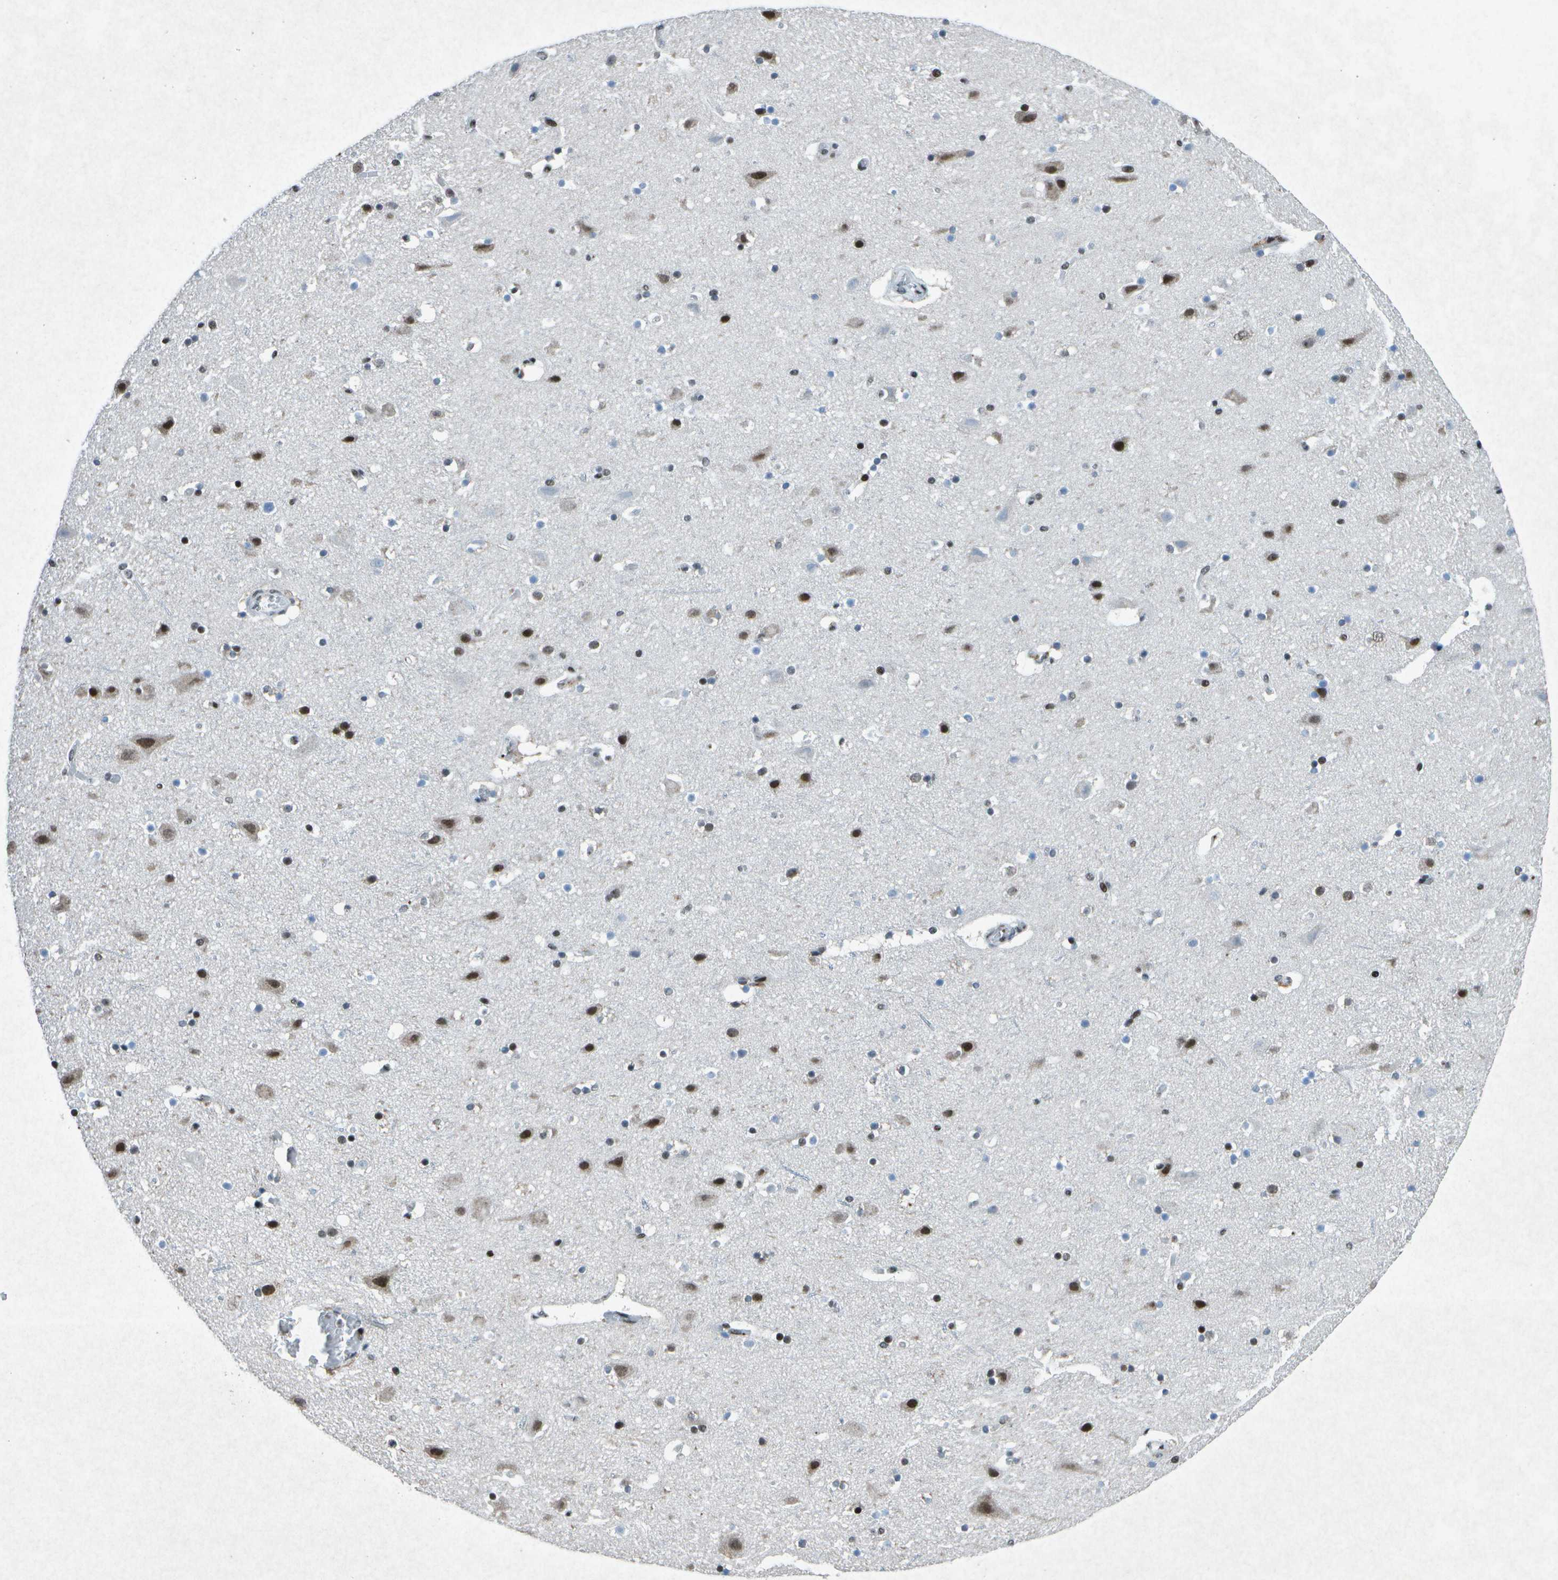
{"staining": {"intensity": "moderate", "quantity": "25%-75%", "location": "nuclear"}, "tissue": "cerebral cortex", "cell_type": "Endothelial cells", "image_type": "normal", "snomed": [{"axis": "morphology", "description": "Normal tissue, NOS"}, {"axis": "topography", "description": "Cerebral cortex"}], "caption": "Immunohistochemical staining of unremarkable cerebral cortex reveals medium levels of moderate nuclear staining in about 25%-75% of endothelial cells. Using DAB (3,3'-diaminobenzidine) (brown) and hematoxylin (blue) stains, captured at high magnification using brightfield microscopy.", "gene": "MTA2", "patient": {"sex": "male", "age": 45}}